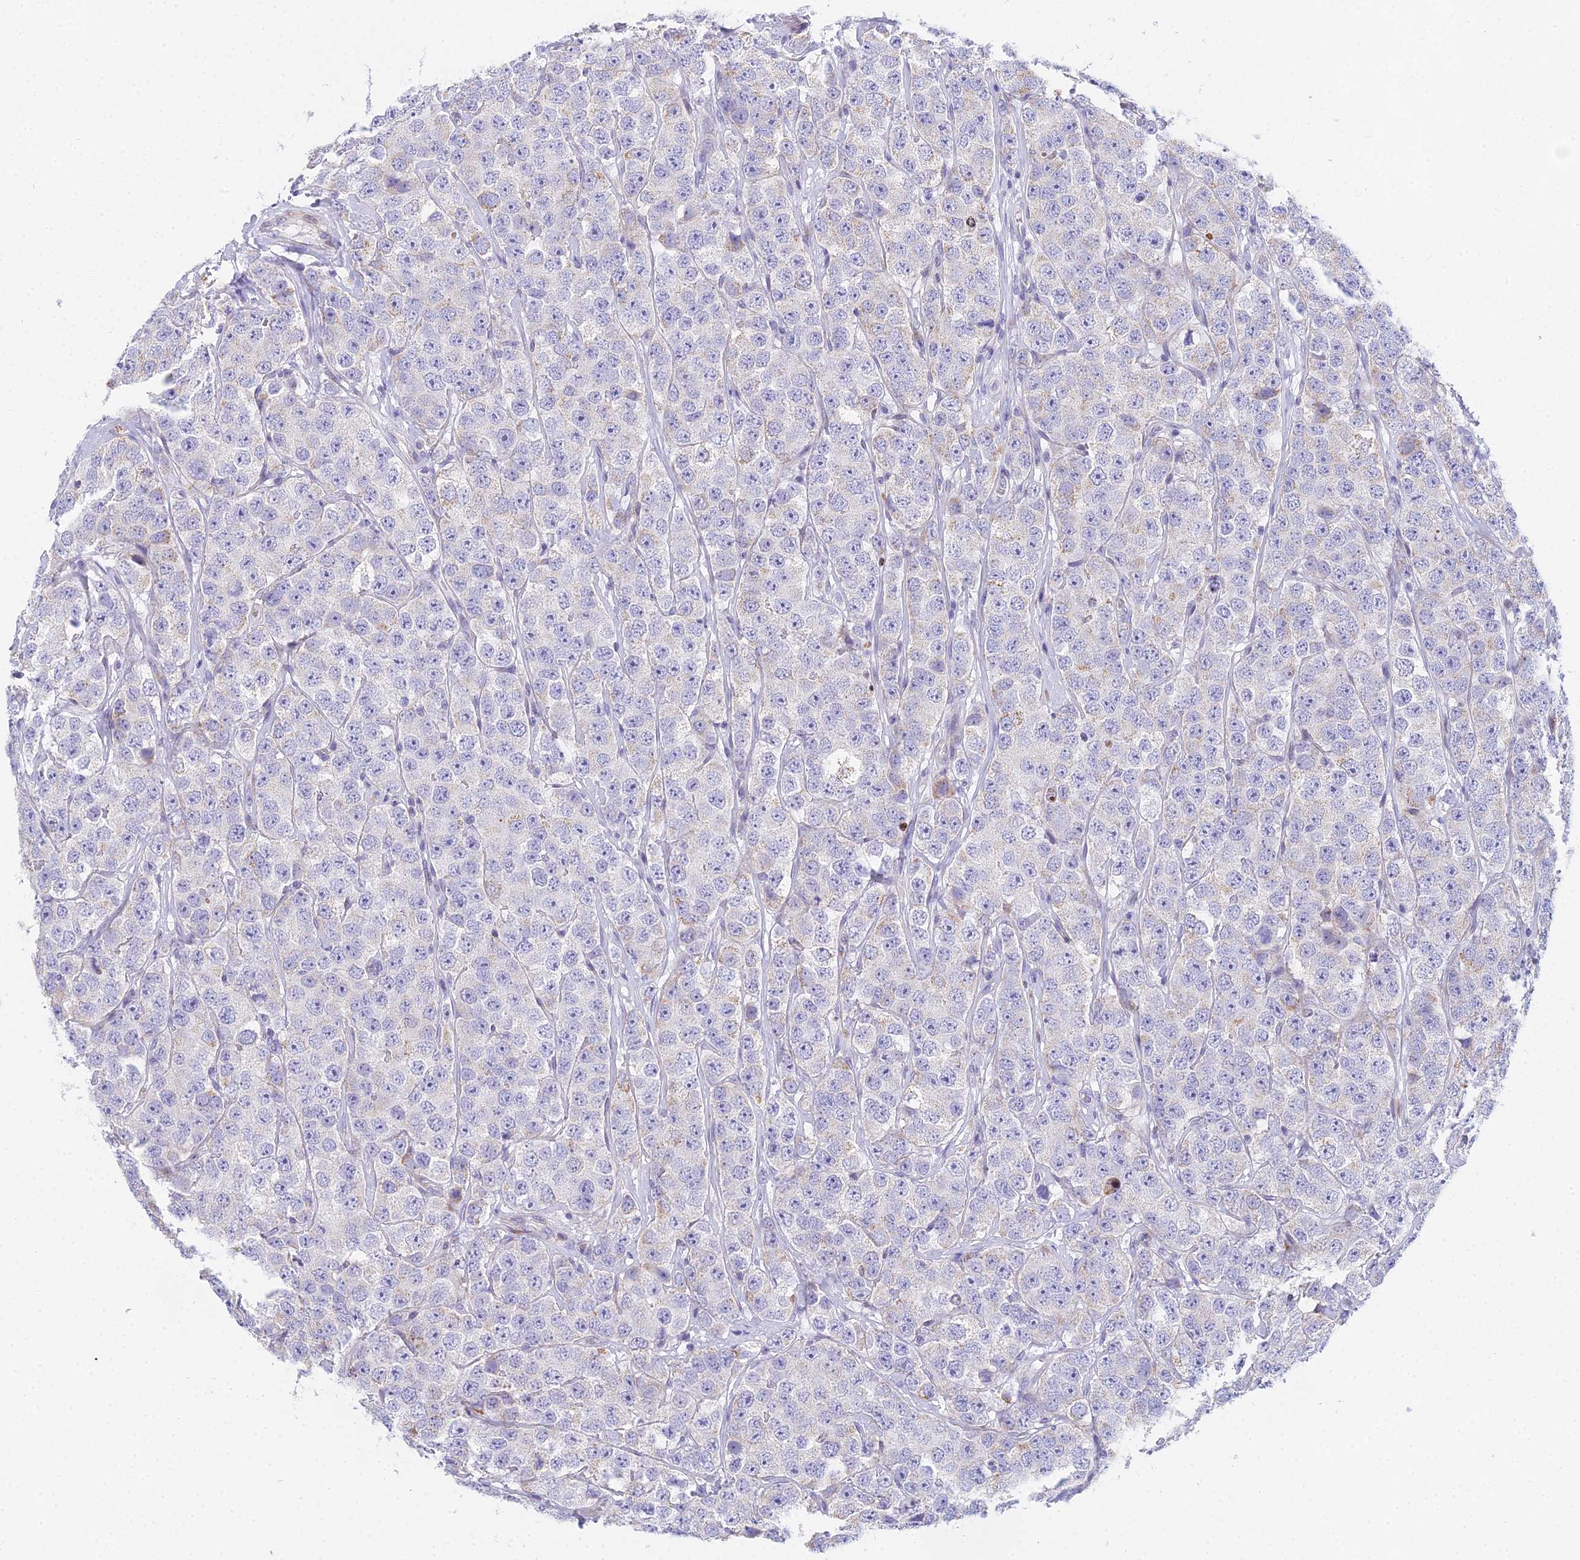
{"staining": {"intensity": "negative", "quantity": "none", "location": "none"}, "tissue": "testis cancer", "cell_type": "Tumor cells", "image_type": "cancer", "snomed": [{"axis": "morphology", "description": "Seminoma, NOS"}, {"axis": "topography", "description": "Testis"}], "caption": "Human testis cancer stained for a protein using immunohistochemistry exhibits no positivity in tumor cells.", "gene": "PRR13", "patient": {"sex": "male", "age": 28}}